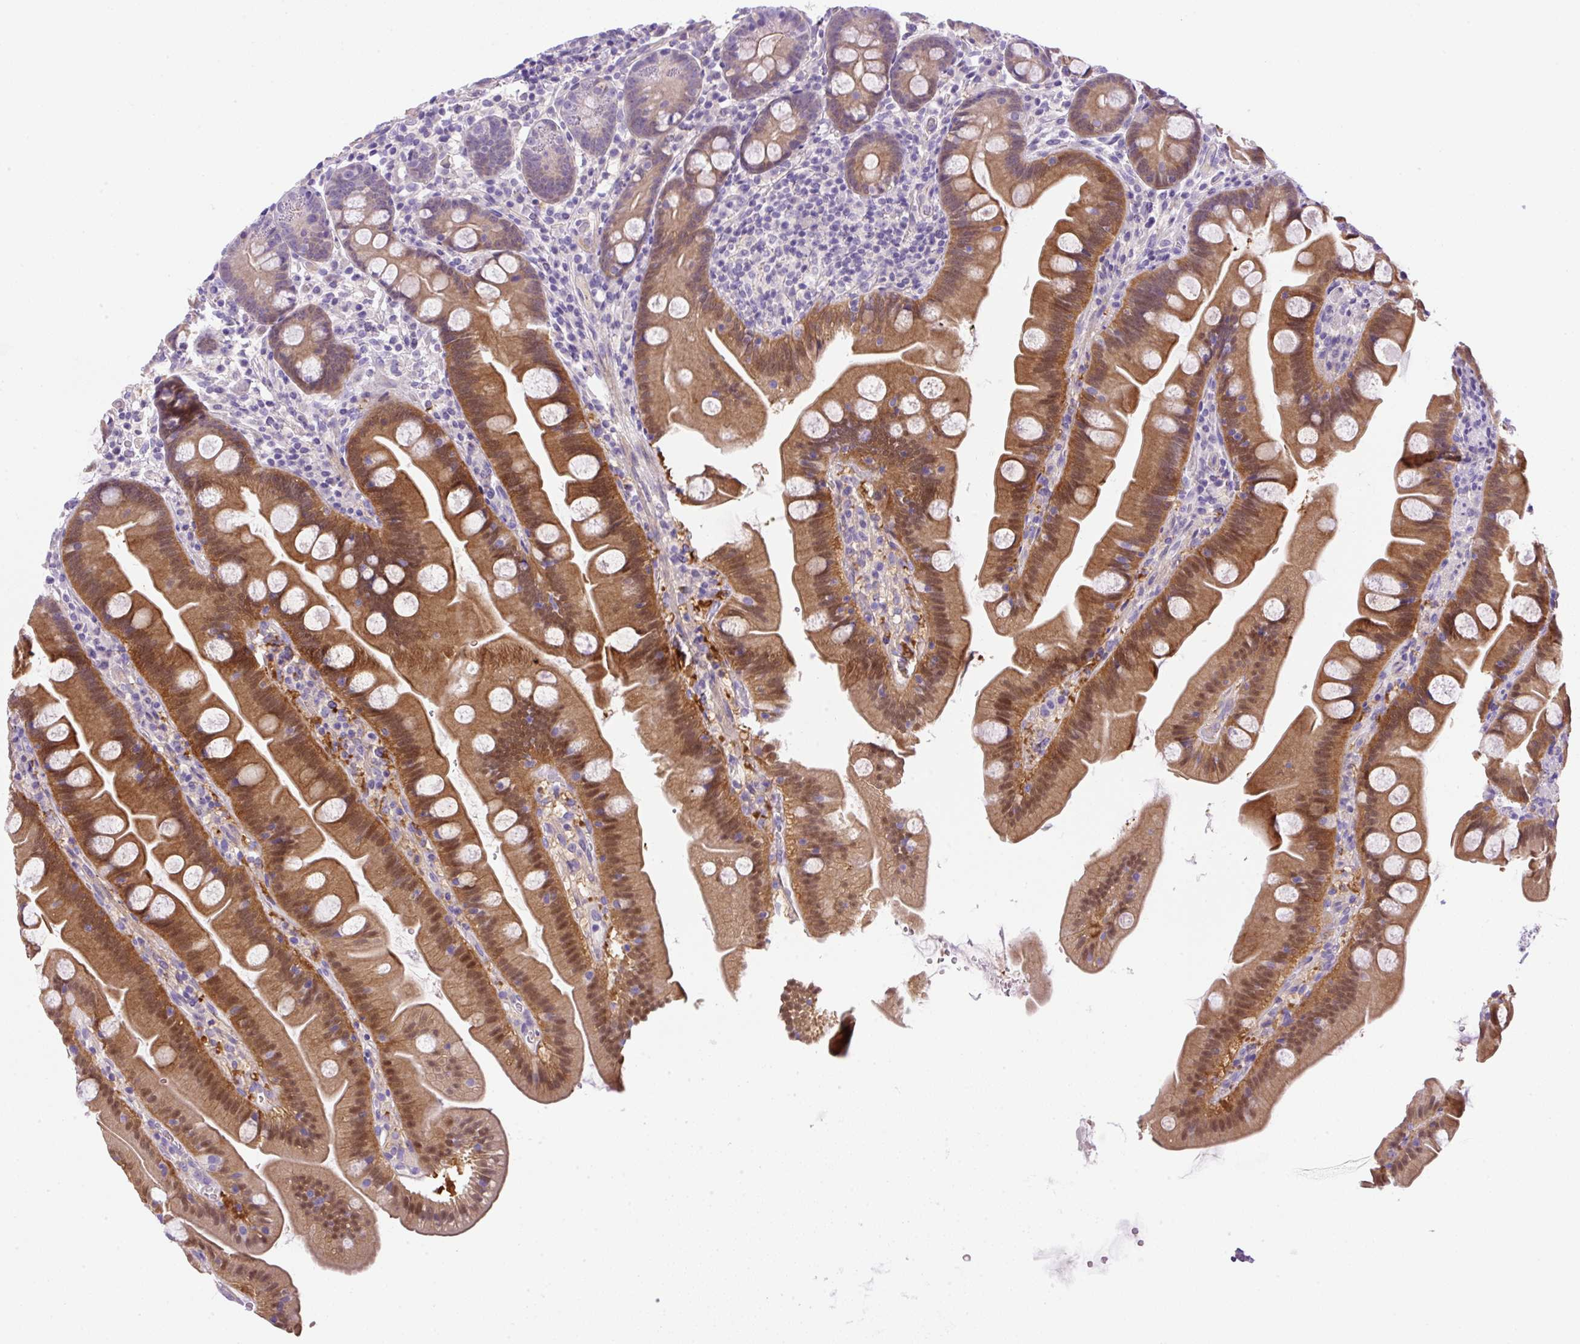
{"staining": {"intensity": "moderate", "quantity": "25%-75%", "location": "cytoplasmic/membranous,nuclear"}, "tissue": "small intestine", "cell_type": "Glandular cells", "image_type": "normal", "snomed": [{"axis": "morphology", "description": "Normal tissue, NOS"}, {"axis": "topography", "description": "Small intestine"}], "caption": "Small intestine stained for a protein (brown) demonstrates moderate cytoplasmic/membranous,nuclear positive staining in about 25%-75% of glandular cells.", "gene": "NPTN", "patient": {"sex": "female", "age": 68}}